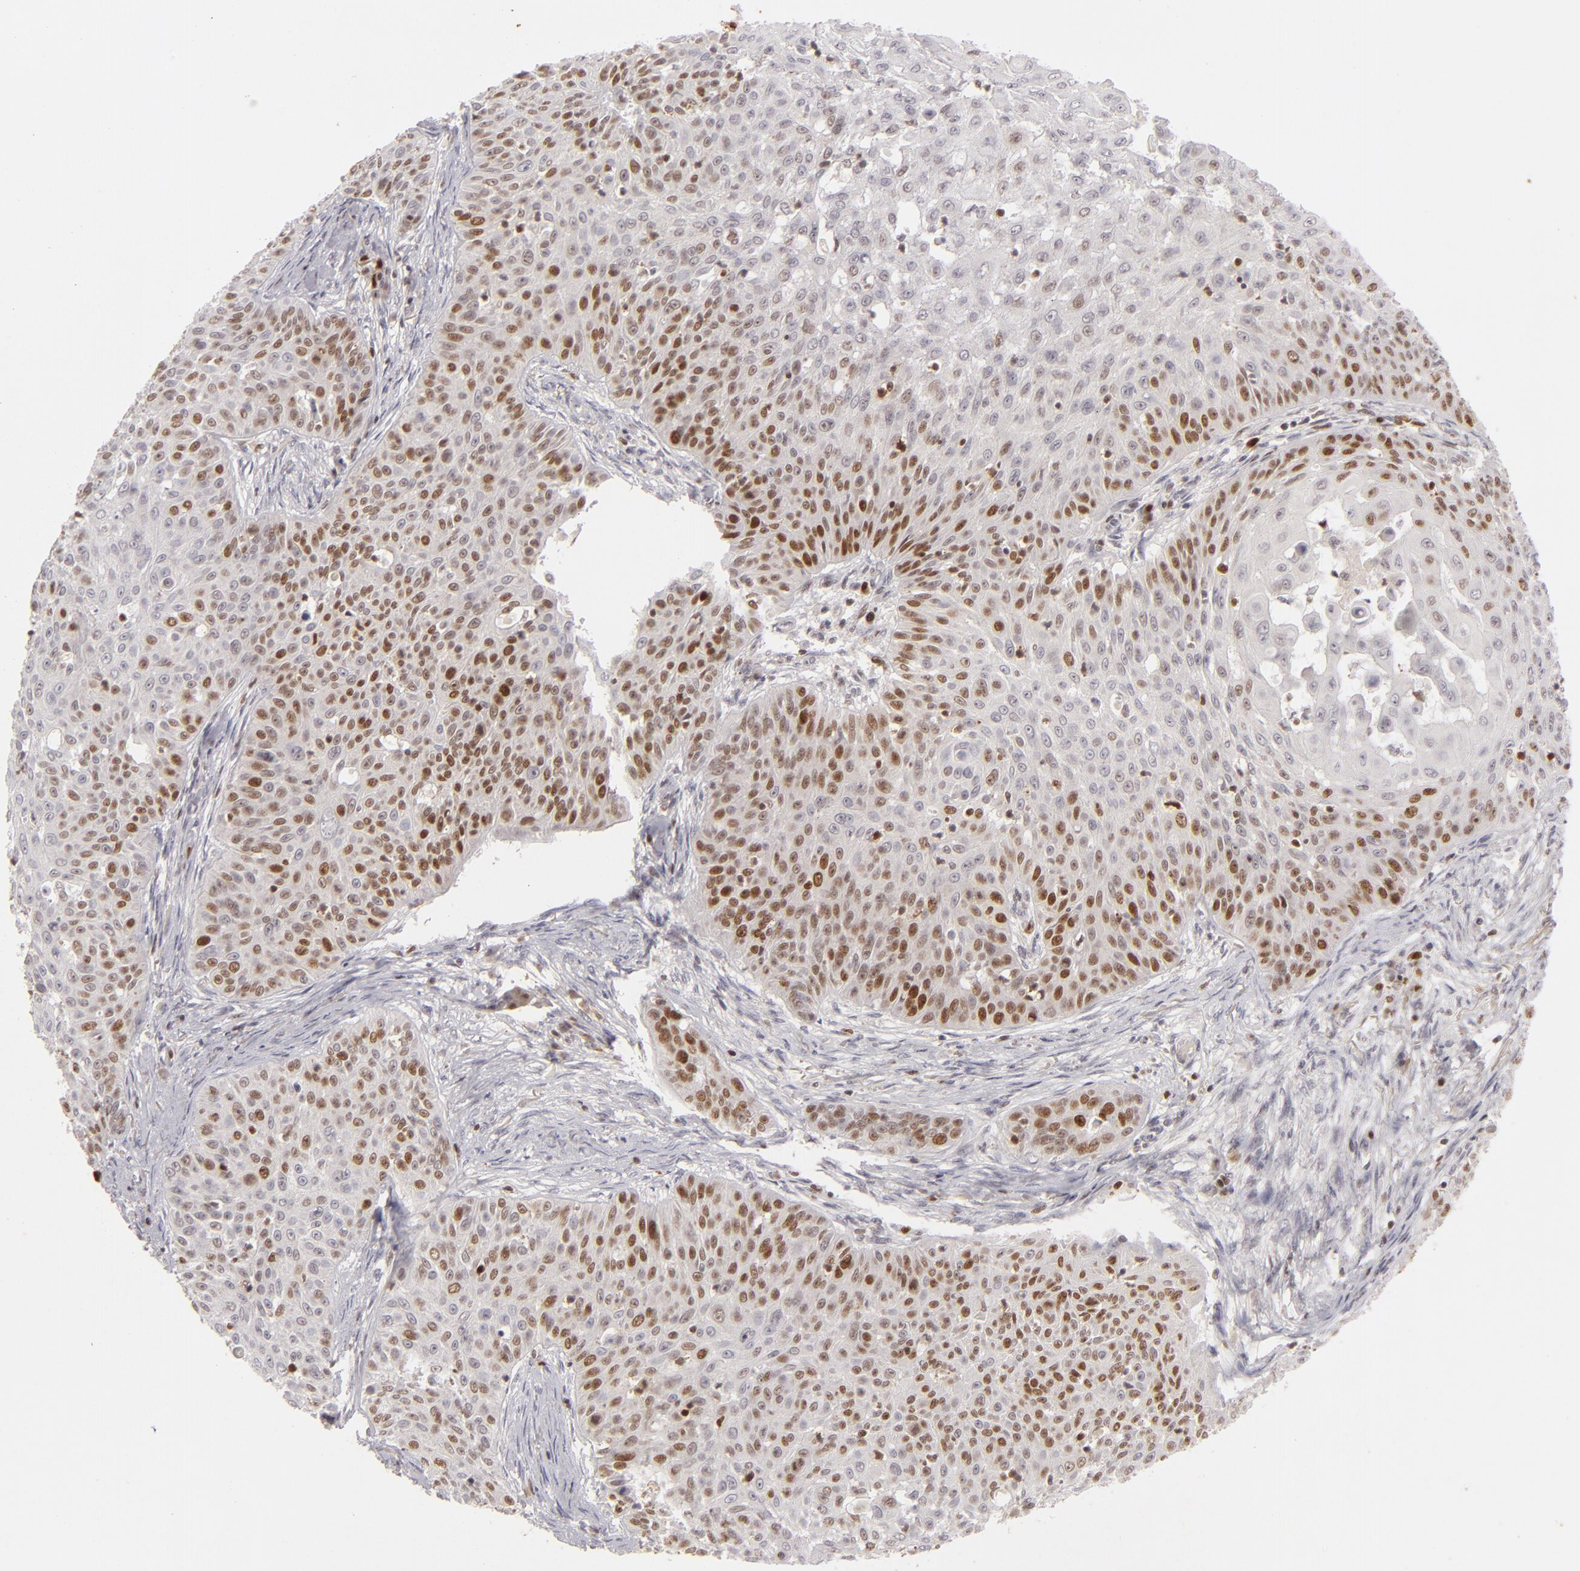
{"staining": {"intensity": "strong", "quantity": ">75%", "location": "nuclear"}, "tissue": "skin cancer", "cell_type": "Tumor cells", "image_type": "cancer", "snomed": [{"axis": "morphology", "description": "Squamous cell carcinoma, NOS"}, {"axis": "topography", "description": "Skin"}], "caption": "Skin cancer stained for a protein (brown) reveals strong nuclear positive positivity in about >75% of tumor cells.", "gene": "FEN1", "patient": {"sex": "male", "age": 82}}